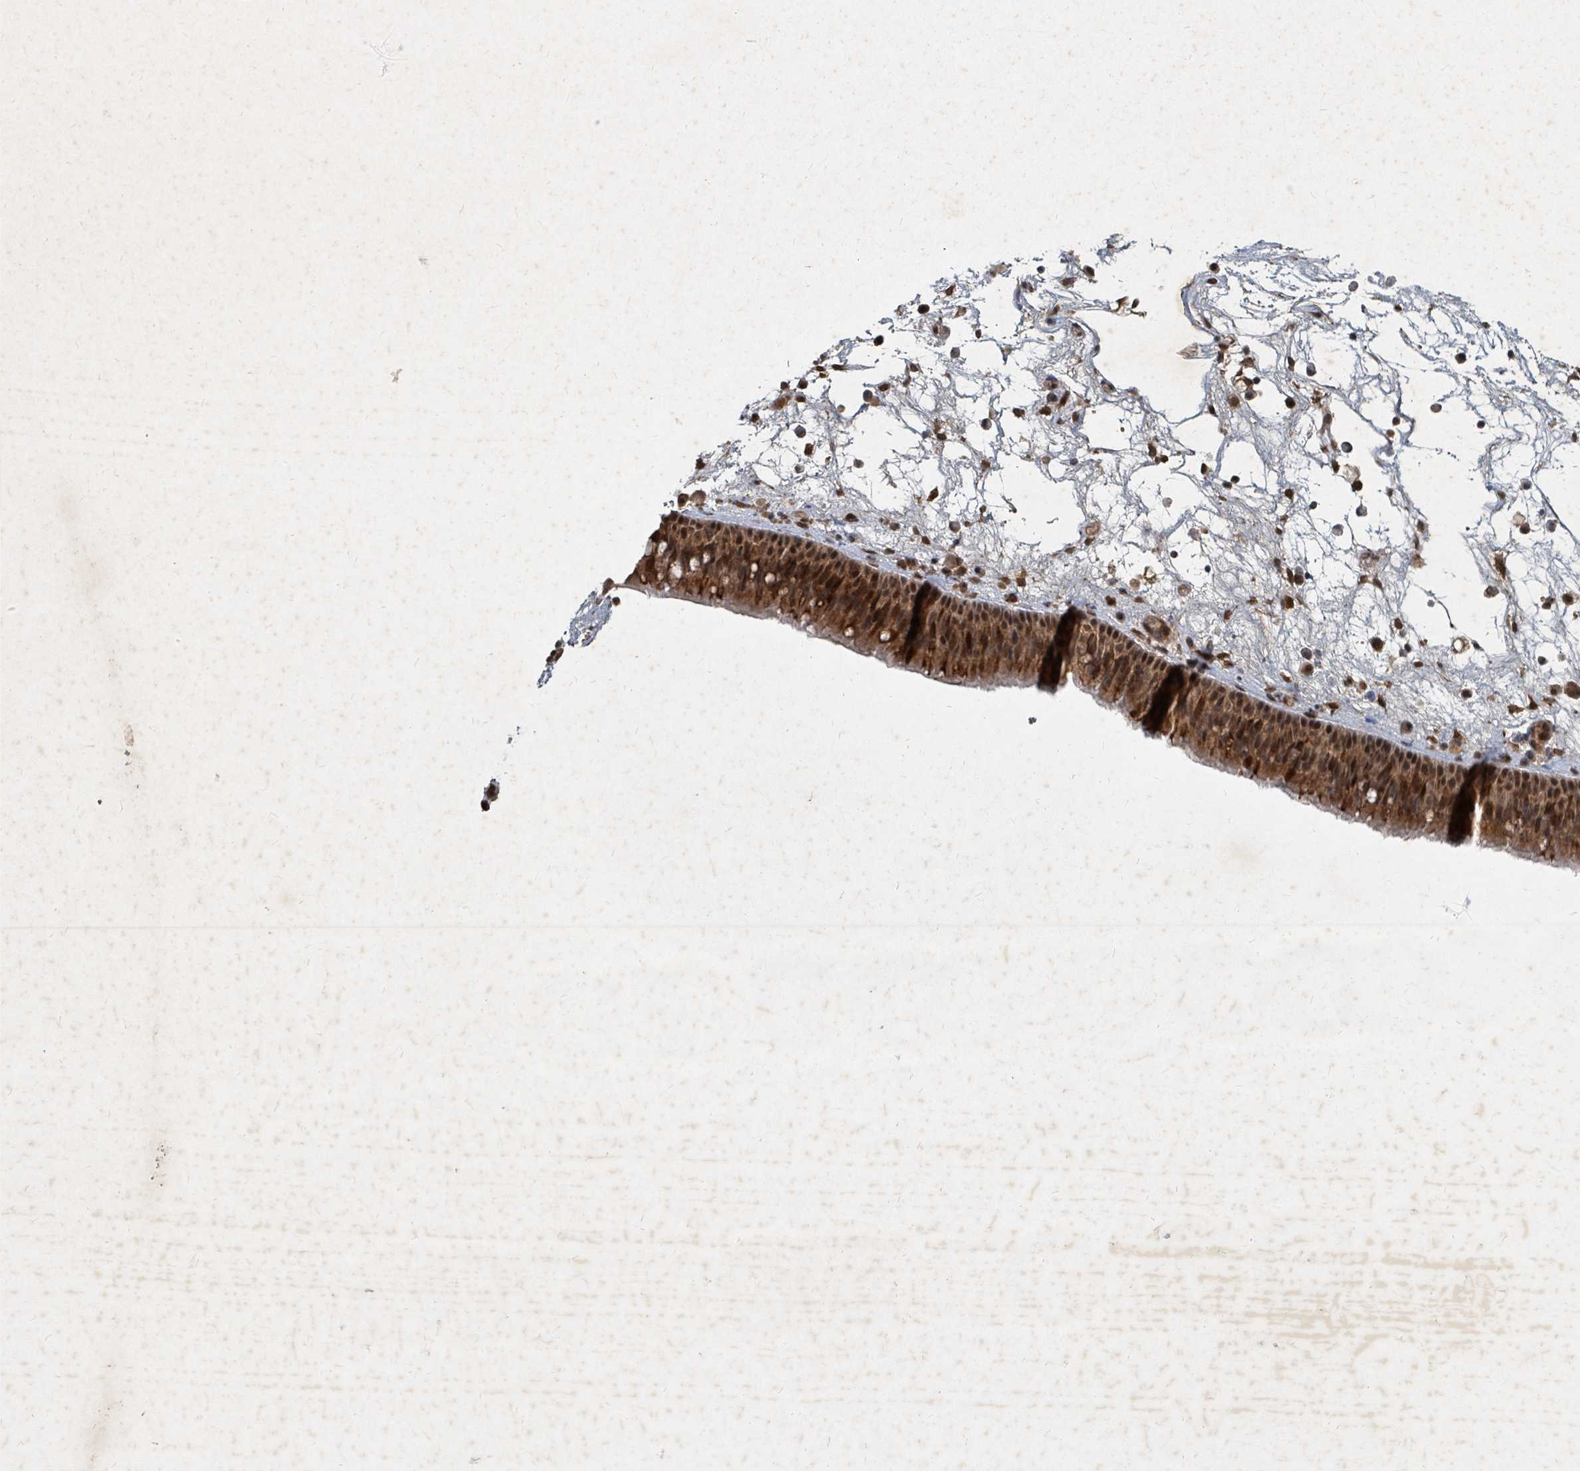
{"staining": {"intensity": "strong", "quantity": ">75%", "location": "cytoplasmic/membranous,nuclear"}, "tissue": "nasopharynx", "cell_type": "Respiratory epithelial cells", "image_type": "normal", "snomed": [{"axis": "morphology", "description": "Normal tissue, NOS"}, {"axis": "morphology", "description": "Inflammation, NOS"}, {"axis": "morphology", "description": "Malignant melanoma, Metastatic site"}, {"axis": "topography", "description": "Nasopharynx"}], "caption": "Immunohistochemistry (IHC) image of benign nasopharynx stained for a protein (brown), which shows high levels of strong cytoplasmic/membranous,nuclear positivity in about >75% of respiratory epithelial cells.", "gene": "KDM4E", "patient": {"sex": "male", "age": 70}}